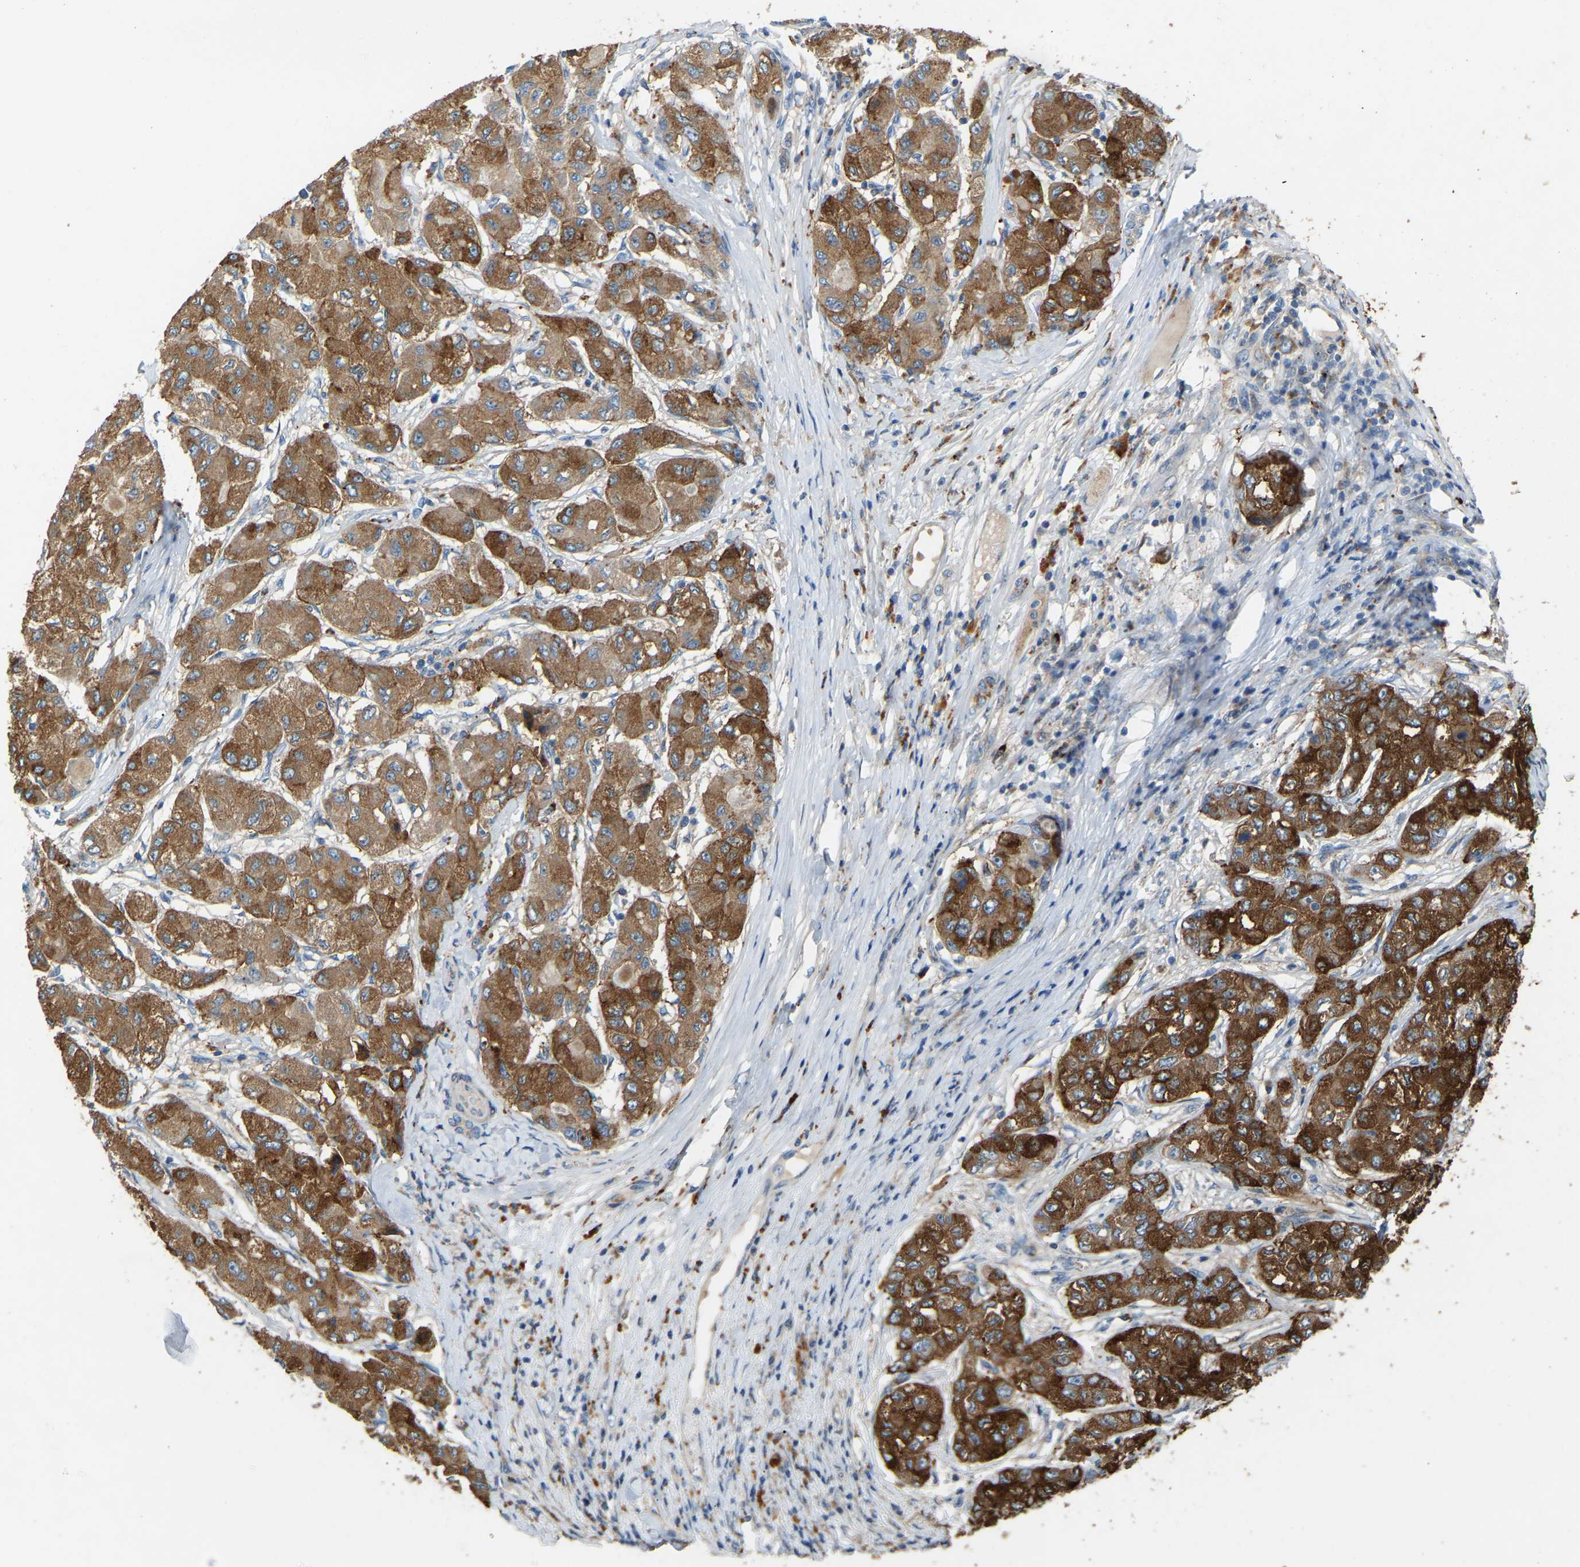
{"staining": {"intensity": "strong", "quantity": ">75%", "location": "cytoplasmic/membranous"}, "tissue": "liver cancer", "cell_type": "Tumor cells", "image_type": "cancer", "snomed": [{"axis": "morphology", "description": "Carcinoma, Hepatocellular, NOS"}, {"axis": "topography", "description": "Liver"}], "caption": "Liver cancer tissue demonstrates strong cytoplasmic/membranous positivity in about >75% of tumor cells, visualized by immunohistochemistry.", "gene": "RGP1", "patient": {"sex": "male", "age": 80}}